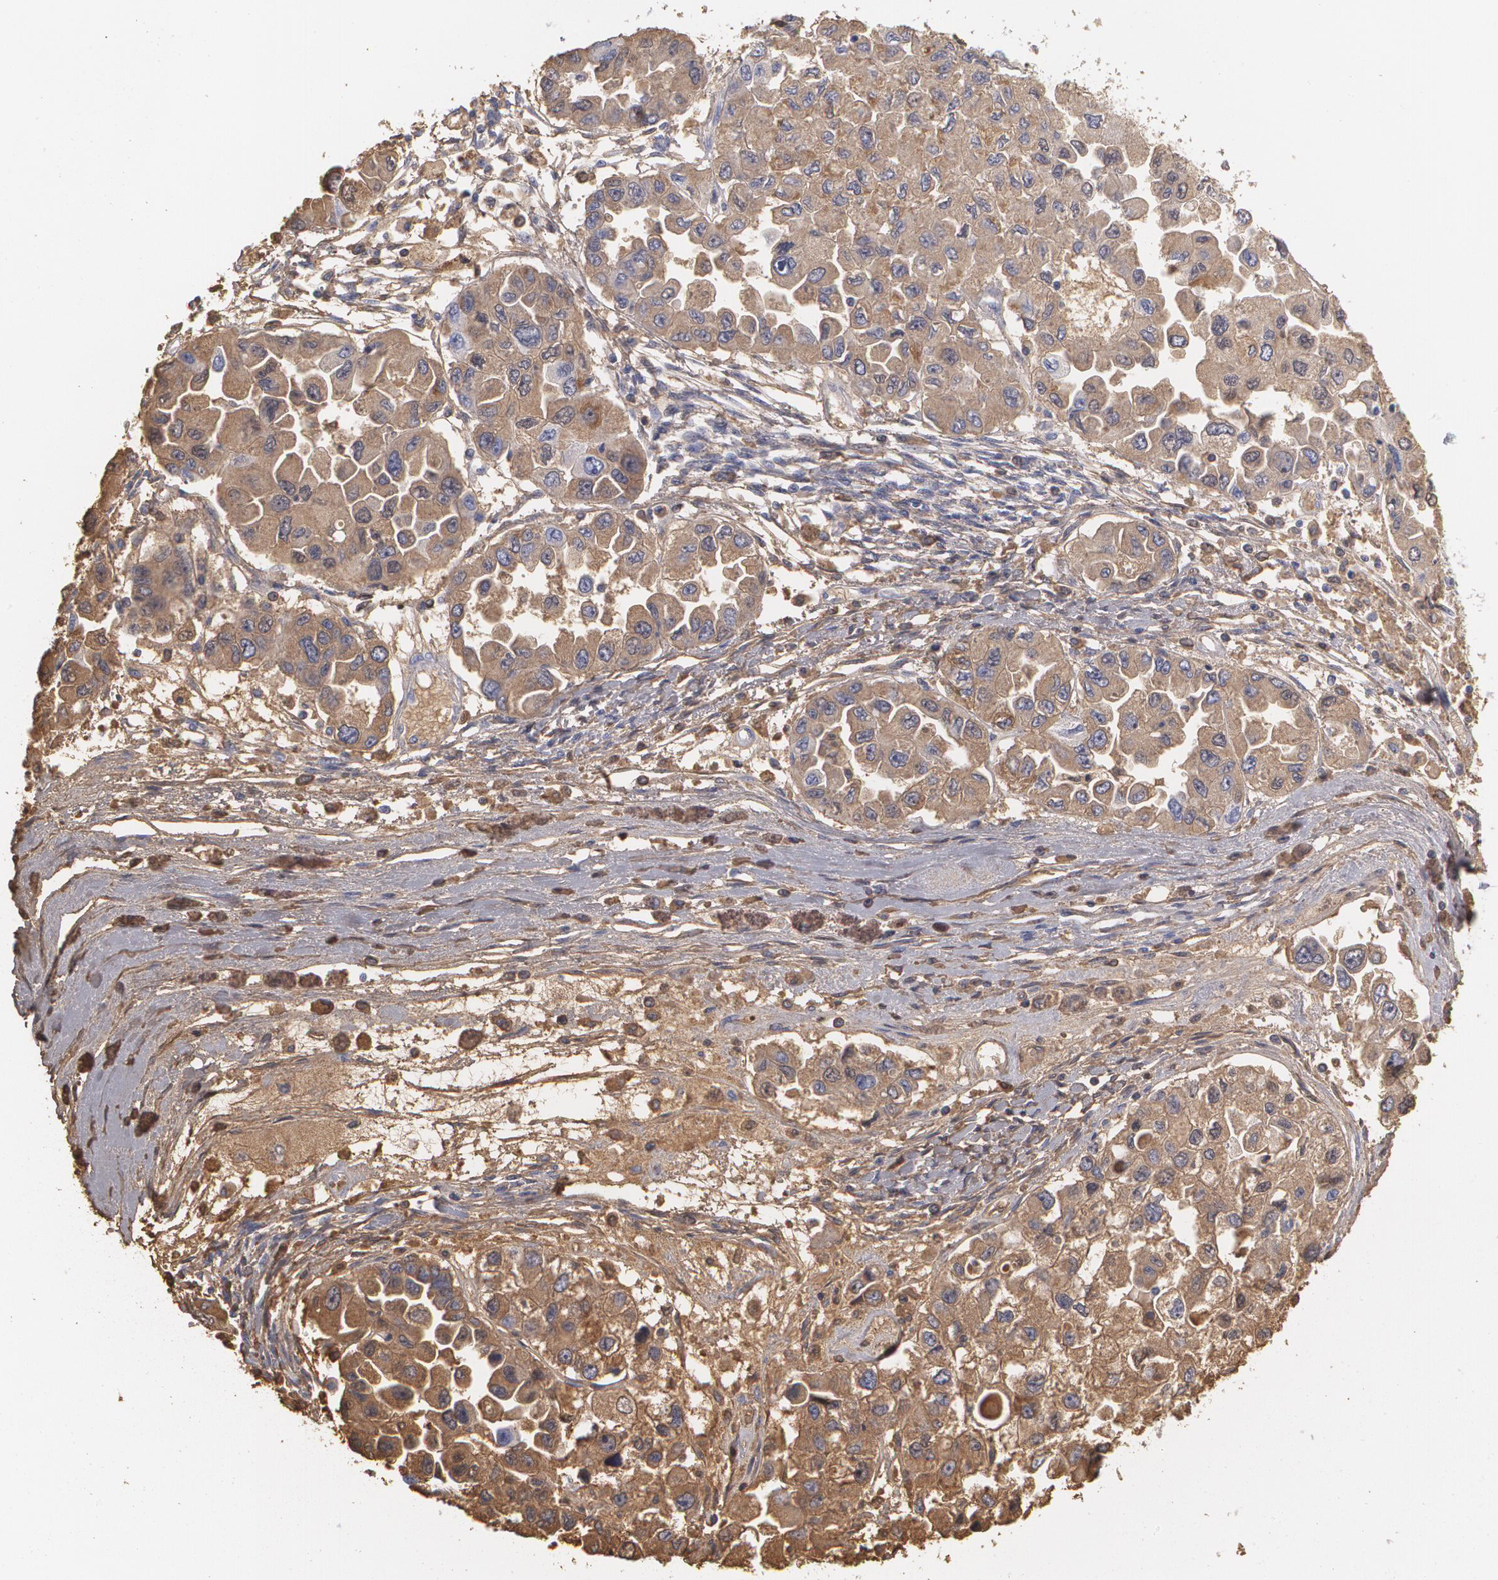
{"staining": {"intensity": "moderate", "quantity": ">75%", "location": "cytoplasmic/membranous"}, "tissue": "ovarian cancer", "cell_type": "Tumor cells", "image_type": "cancer", "snomed": [{"axis": "morphology", "description": "Cystadenocarcinoma, serous, NOS"}, {"axis": "topography", "description": "Ovary"}], "caption": "Immunohistochemistry (IHC) micrograph of neoplastic tissue: human ovarian serous cystadenocarcinoma stained using IHC shows medium levels of moderate protein expression localized specifically in the cytoplasmic/membranous of tumor cells, appearing as a cytoplasmic/membranous brown color.", "gene": "SERPINA1", "patient": {"sex": "female", "age": 84}}